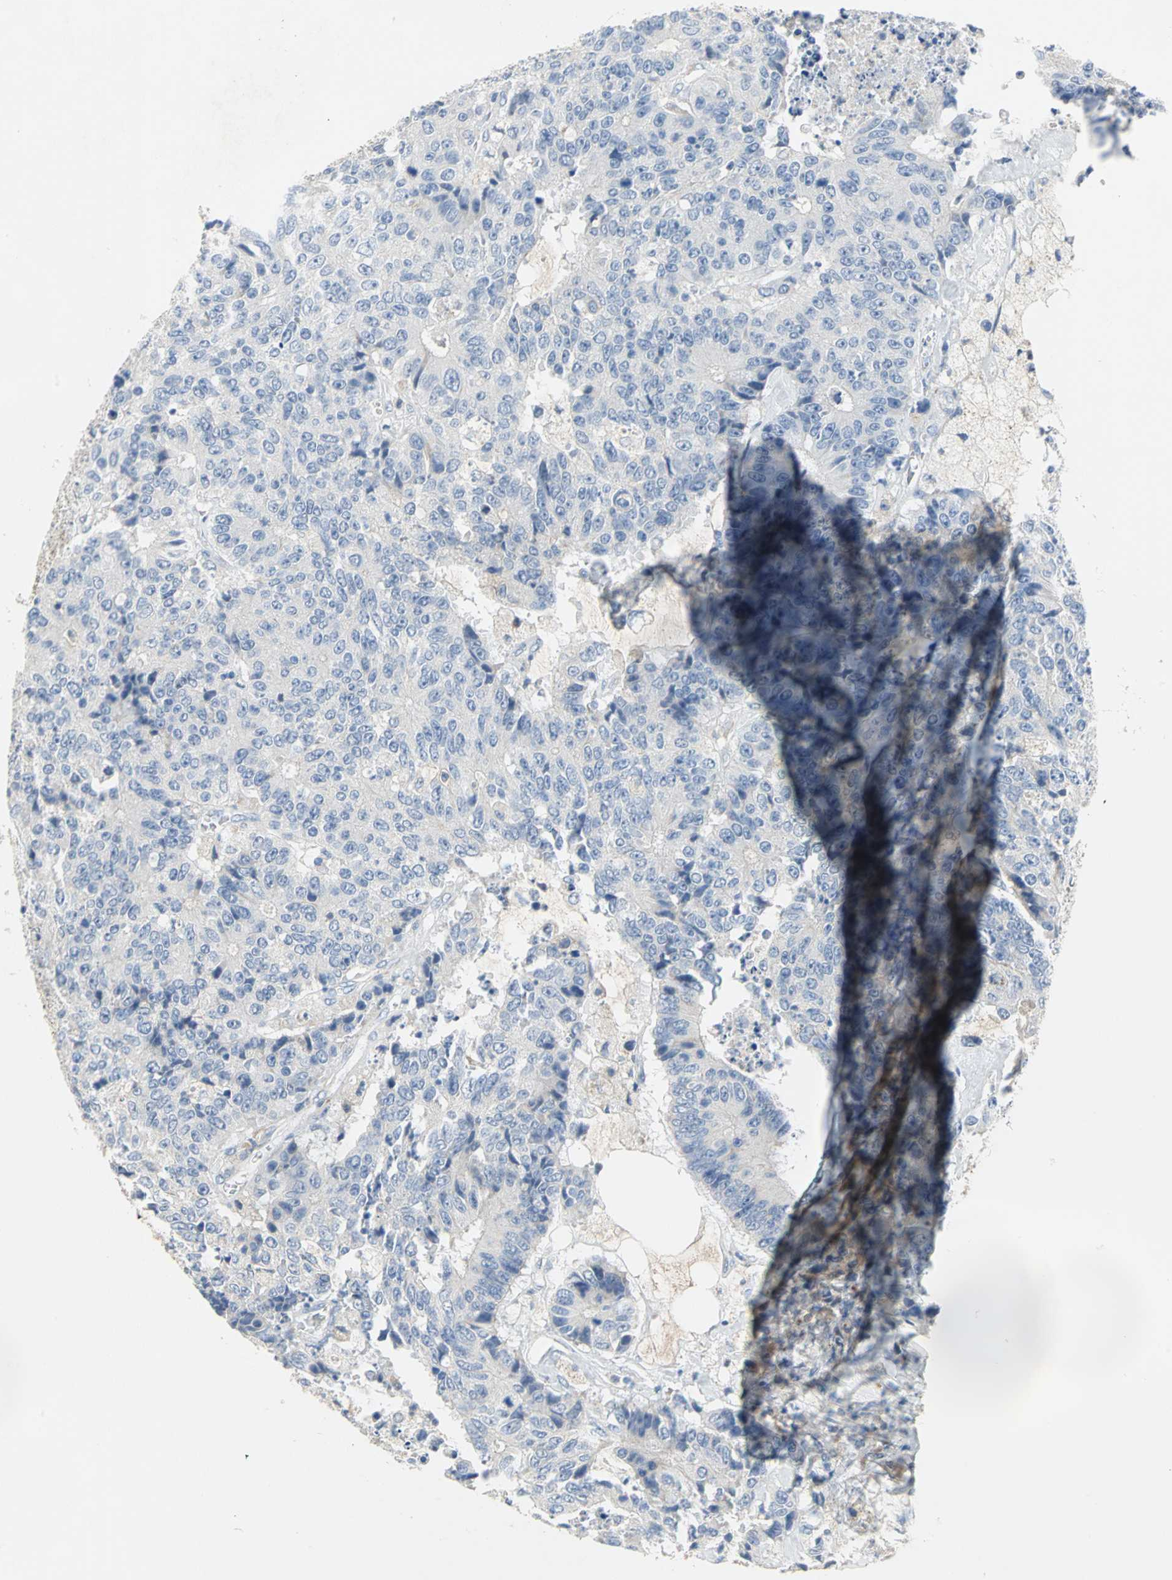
{"staining": {"intensity": "negative", "quantity": "none", "location": "none"}, "tissue": "colorectal cancer", "cell_type": "Tumor cells", "image_type": "cancer", "snomed": [{"axis": "morphology", "description": "Adenocarcinoma, NOS"}, {"axis": "topography", "description": "Colon"}], "caption": "Tumor cells are negative for protein expression in human colorectal cancer (adenocarcinoma).", "gene": "SPPL2B", "patient": {"sex": "female", "age": 86}}